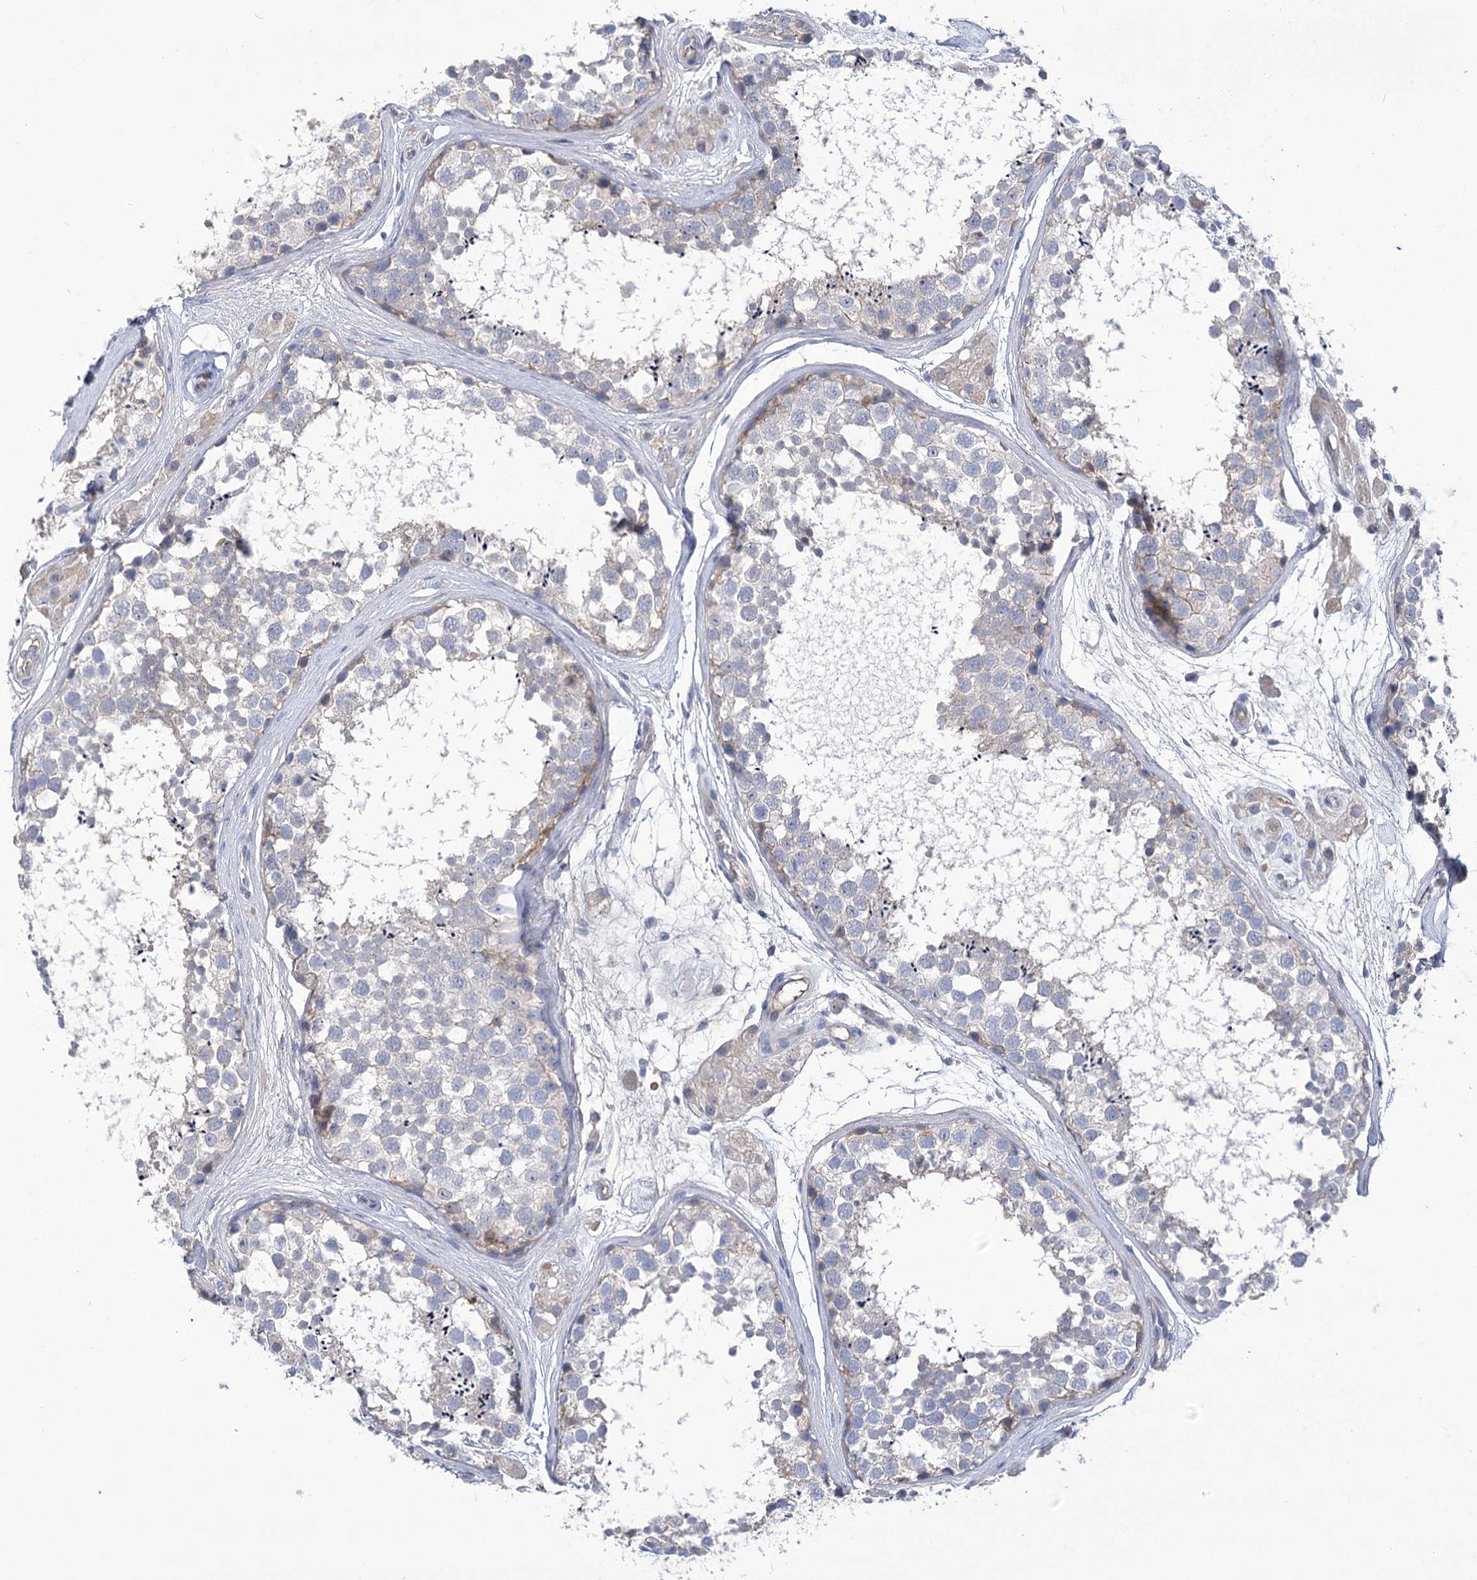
{"staining": {"intensity": "weak", "quantity": "<25%", "location": "cytoplasmic/membranous"}, "tissue": "testis", "cell_type": "Cells in seminiferous ducts", "image_type": "normal", "snomed": [{"axis": "morphology", "description": "Normal tissue, NOS"}, {"axis": "topography", "description": "Testis"}], "caption": "A micrograph of testis stained for a protein demonstrates no brown staining in cells in seminiferous ducts. (Brightfield microscopy of DAB (3,3'-diaminobenzidine) IHC at high magnification).", "gene": "CEP164", "patient": {"sex": "male", "age": 56}}